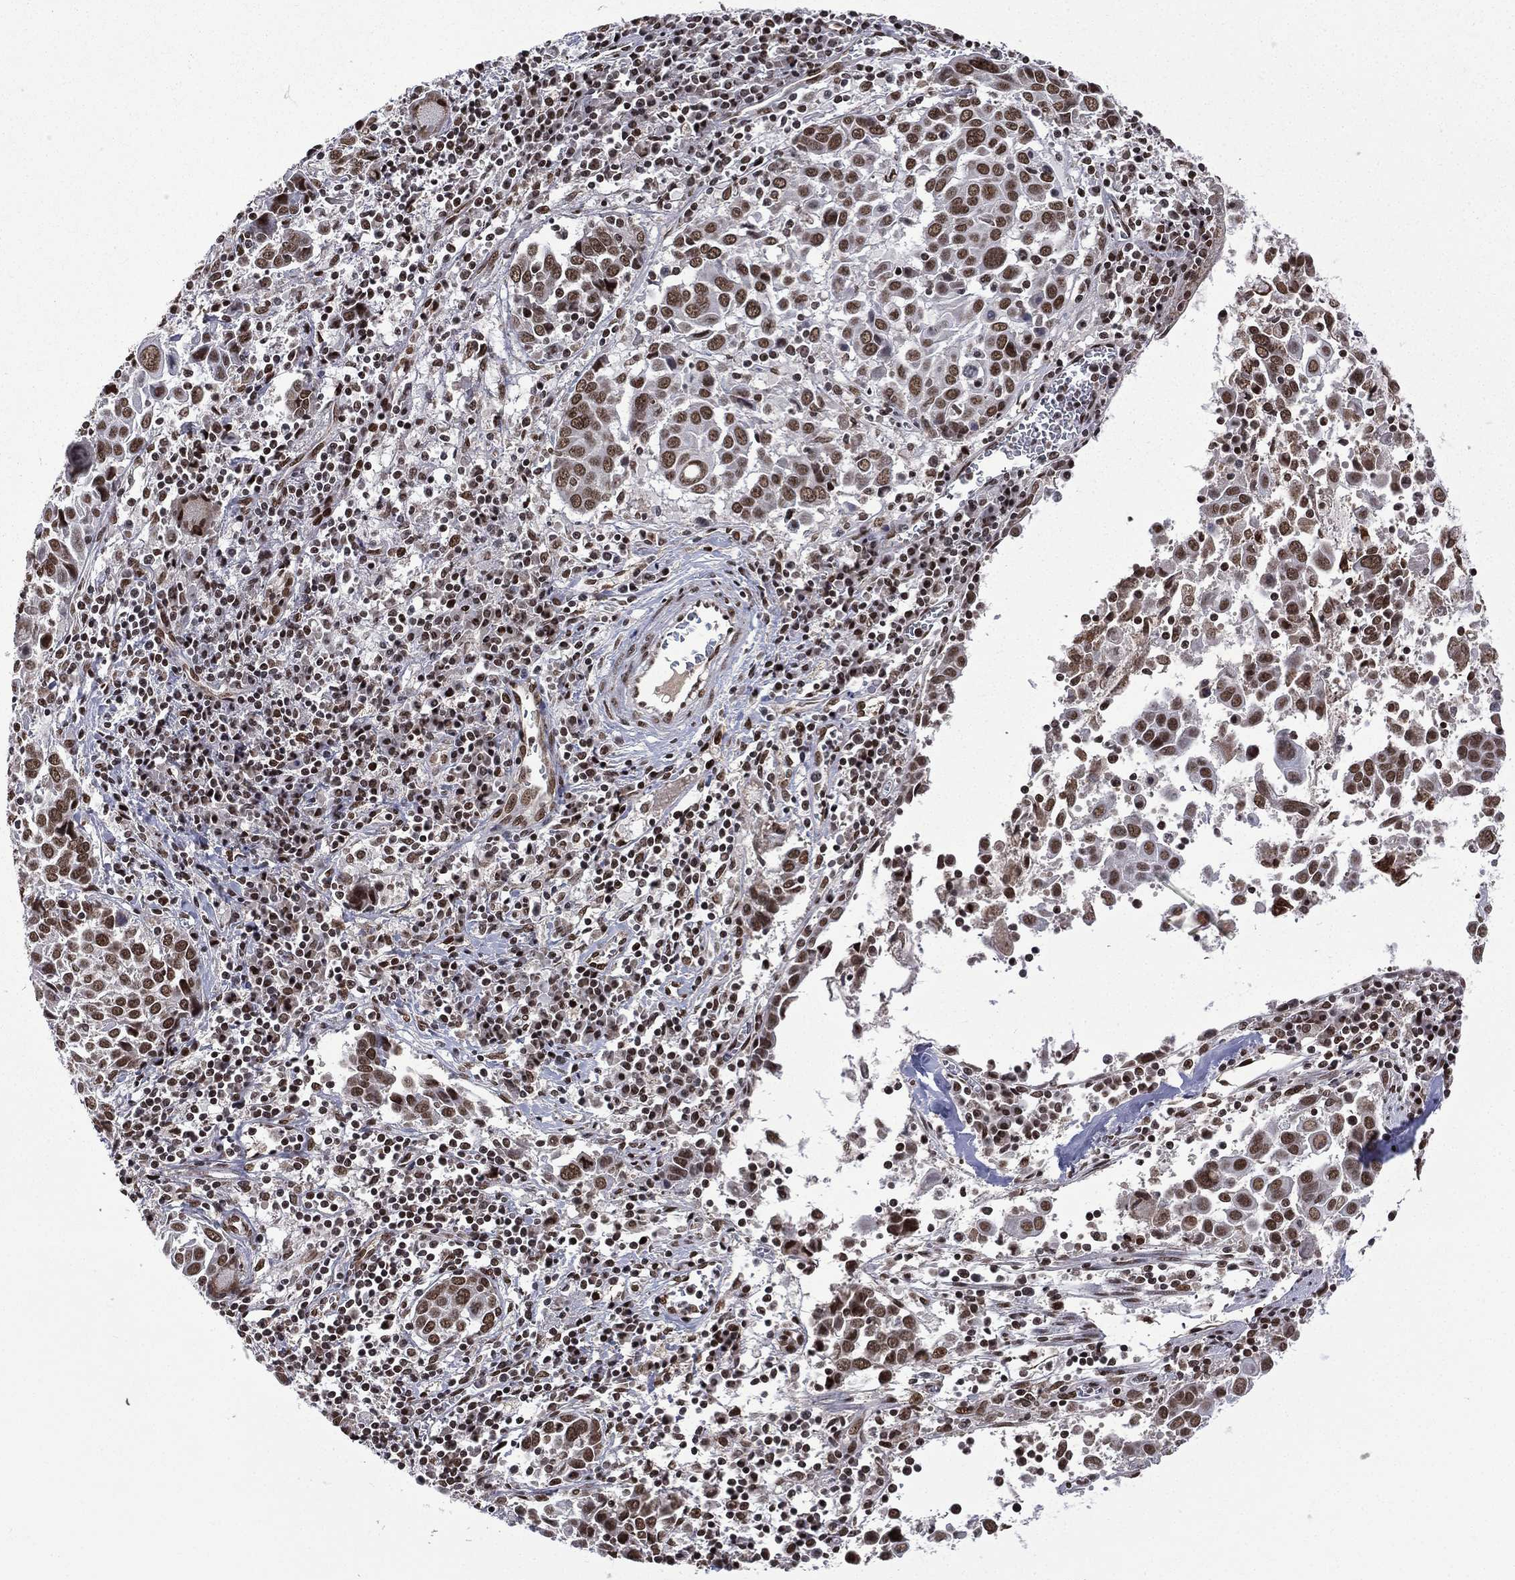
{"staining": {"intensity": "strong", "quantity": ">75%", "location": "nuclear"}, "tissue": "lung cancer", "cell_type": "Tumor cells", "image_type": "cancer", "snomed": [{"axis": "morphology", "description": "Squamous cell carcinoma, NOS"}, {"axis": "topography", "description": "Lung"}], "caption": "Protein staining reveals strong nuclear expression in approximately >75% of tumor cells in lung squamous cell carcinoma.", "gene": "C5orf24", "patient": {"sex": "male", "age": 57}}